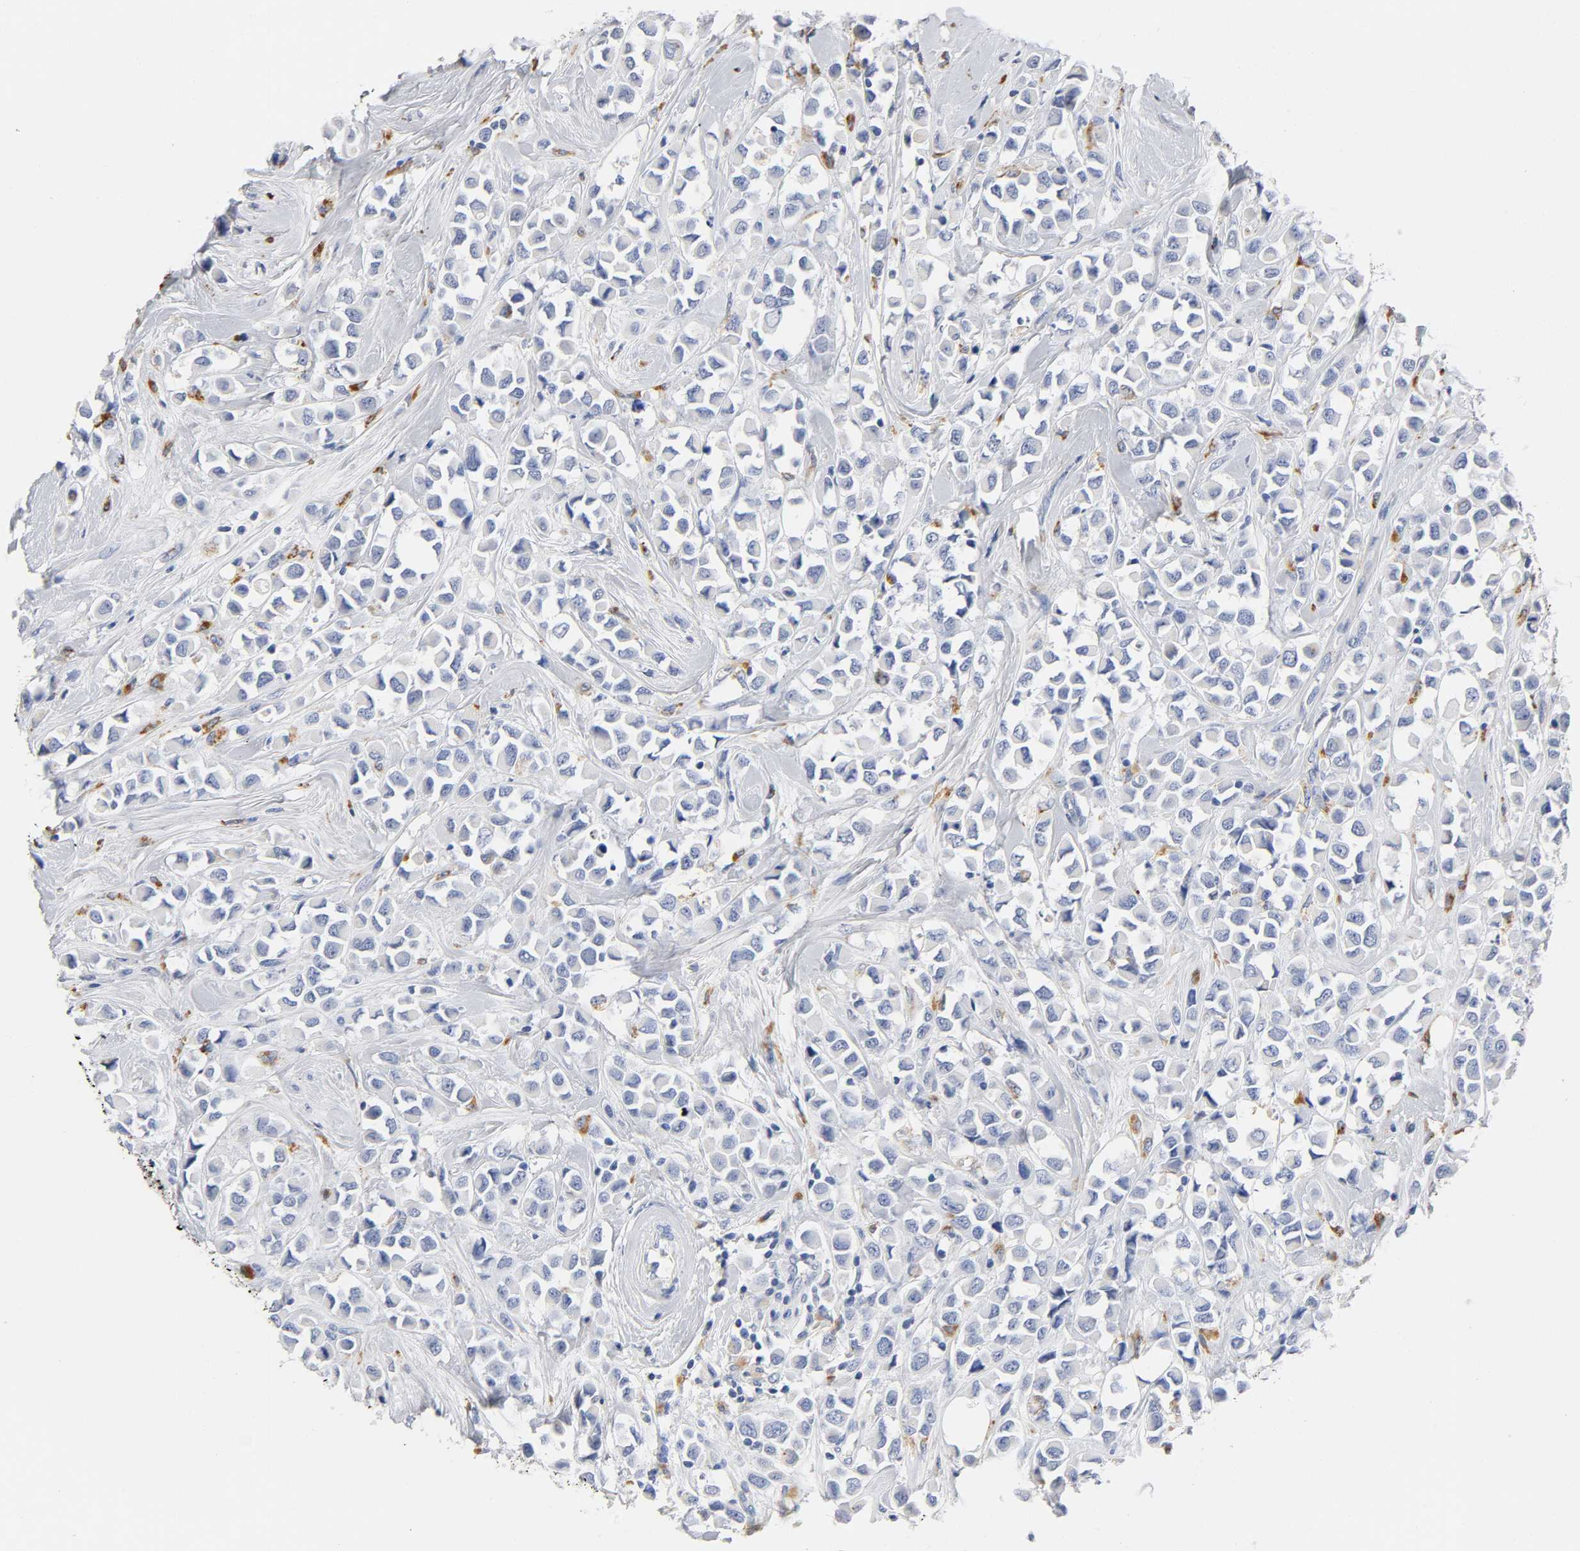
{"staining": {"intensity": "negative", "quantity": "none", "location": "none"}, "tissue": "breast cancer", "cell_type": "Tumor cells", "image_type": "cancer", "snomed": [{"axis": "morphology", "description": "Duct carcinoma"}, {"axis": "topography", "description": "Breast"}], "caption": "There is no significant positivity in tumor cells of breast invasive ductal carcinoma.", "gene": "PLP1", "patient": {"sex": "female", "age": 61}}